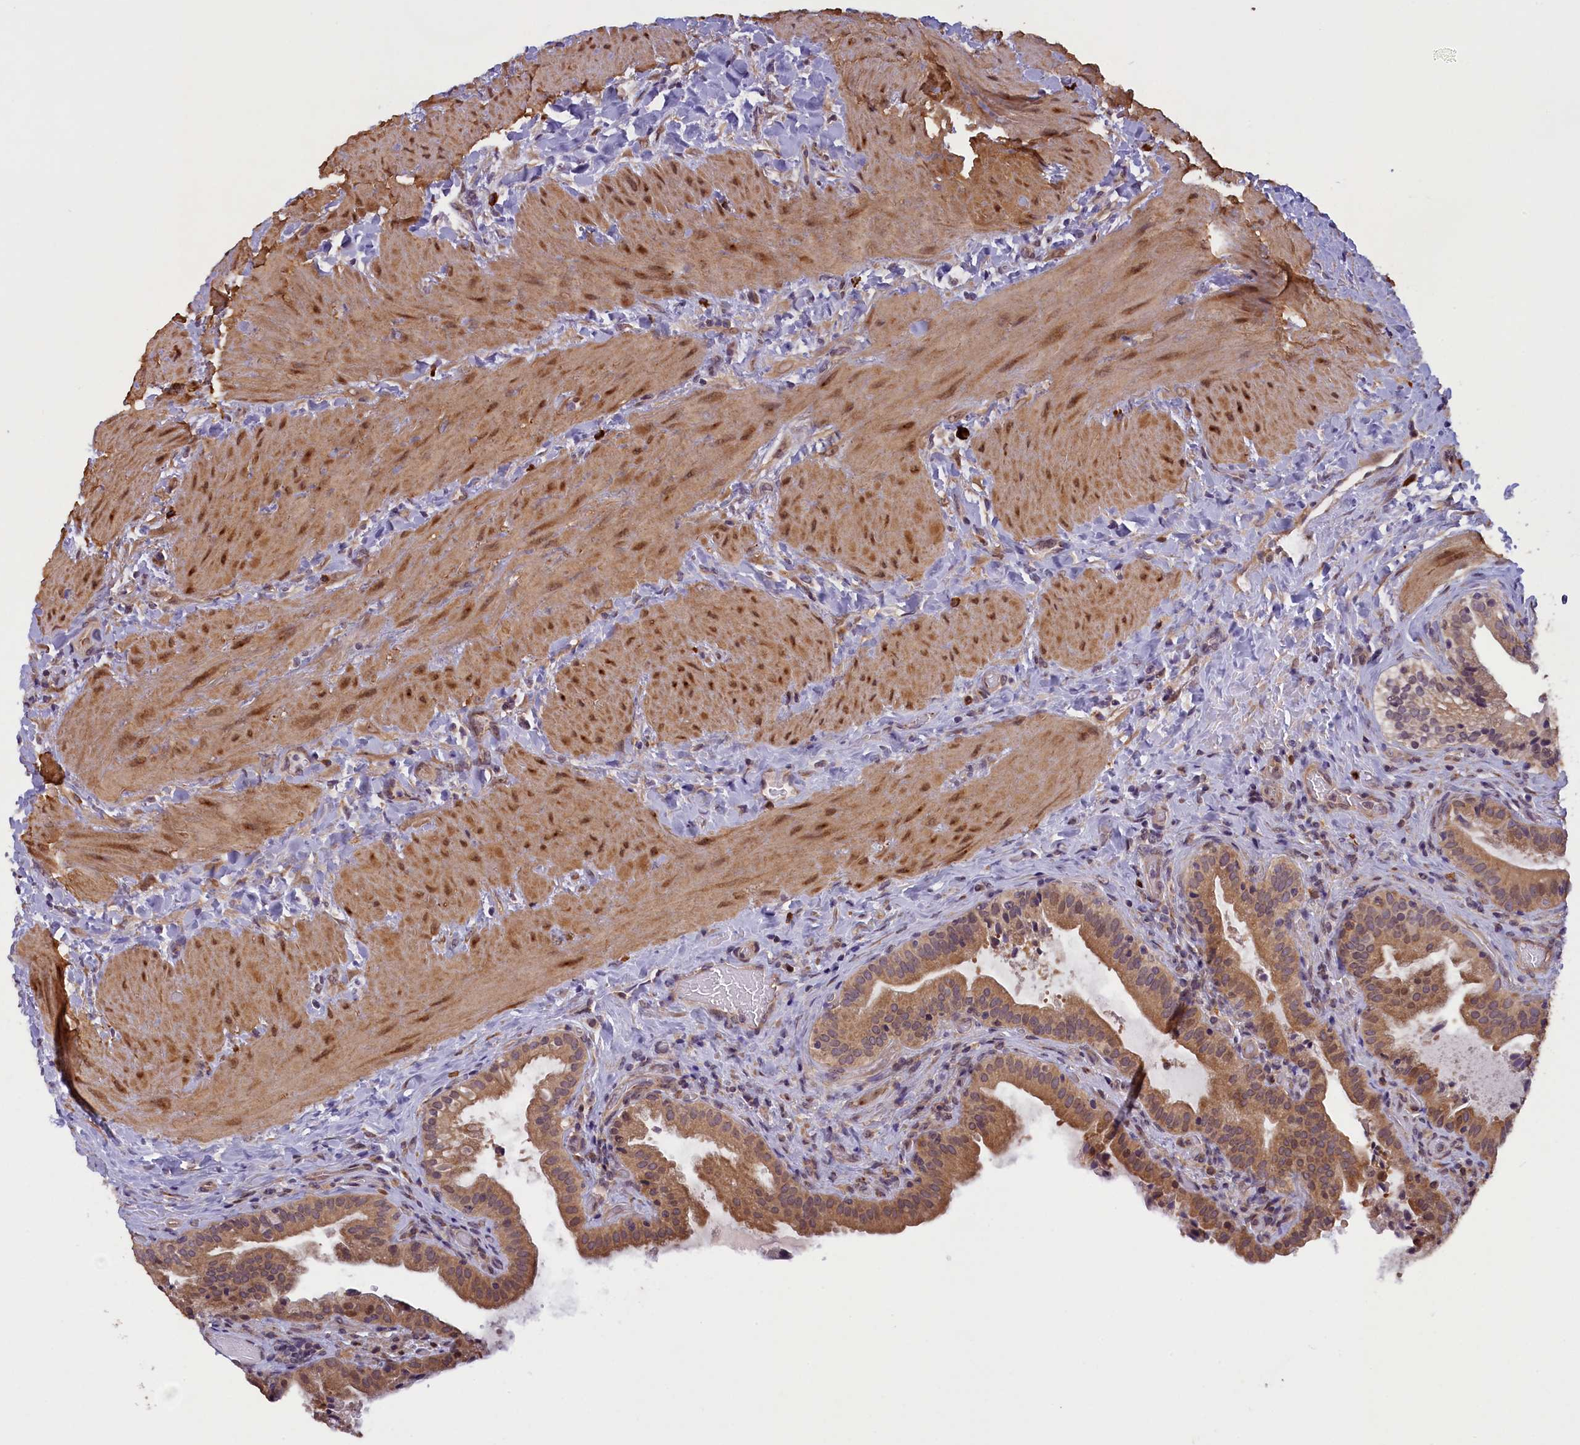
{"staining": {"intensity": "moderate", "quantity": ">75%", "location": "cytoplasmic/membranous"}, "tissue": "gallbladder", "cell_type": "Glandular cells", "image_type": "normal", "snomed": [{"axis": "morphology", "description": "Normal tissue, NOS"}, {"axis": "topography", "description": "Gallbladder"}], "caption": "A medium amount of moderate cytoplasmic/membranous expression is seen in approximately >75% of glandular cells in benign gallbladder. (DAB = brown stain, brightfield microscopy at high magnification).", "gene": "CCDC9B", "patient": {"sex": "male", "age": 24}}